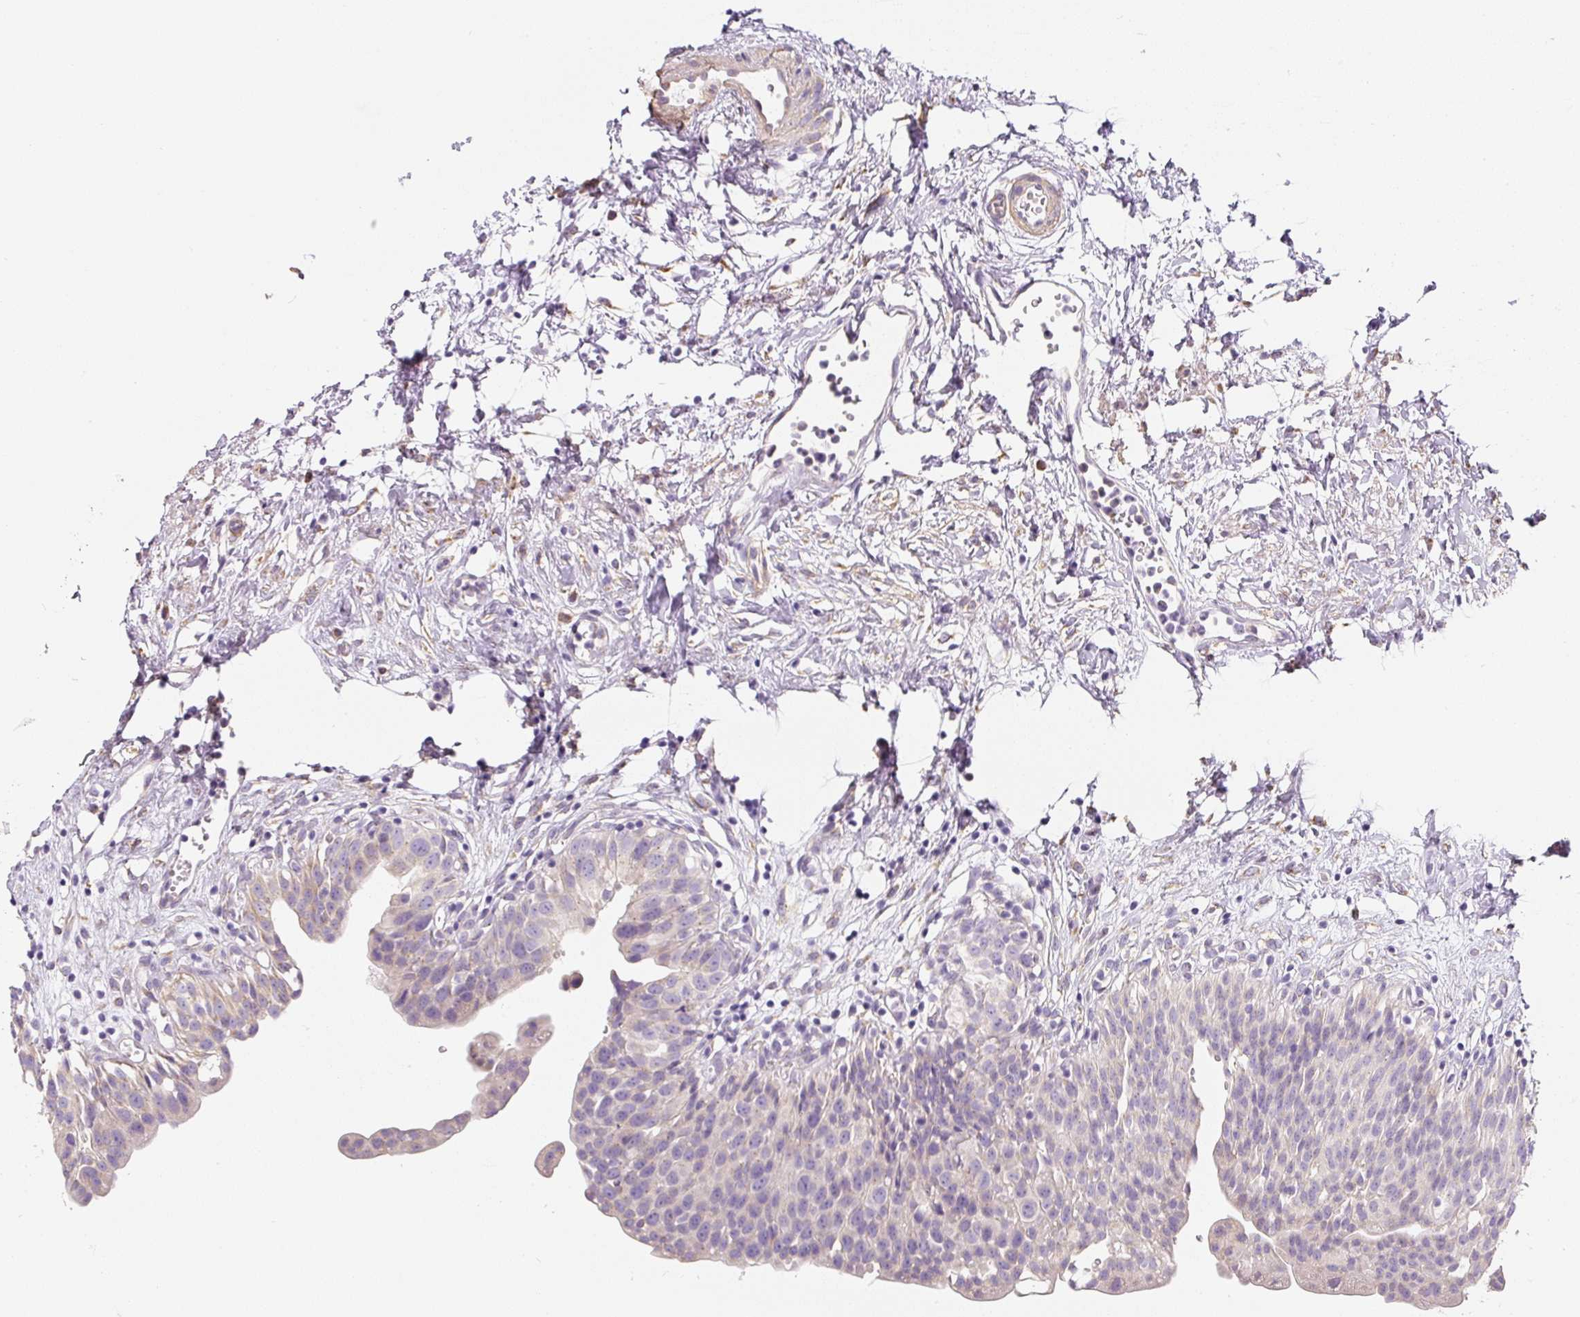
{"staining": {"intensity": "weak", "quantity": "25%-75%", "location": "cytoplasmic/membranous"}, "tissue": "urinary bladder", "cell_type": "Urothelial cells", "image_type": "normal", "snomed": [{"axis": "morphology", "description": "Normal tissue, NOS"}, {"axis": "topography", "description": "Urinary bladder"}], "caption": "The immunohistochemical stain labels weak cytoplasmic/membranous positivity in urothelial cells of benign urinary bladder. (Brightfield microscopy of DAB IHC at high magnification).", "gene": "PWWP3B", "patient": {"sex": "male", "age": 51}}